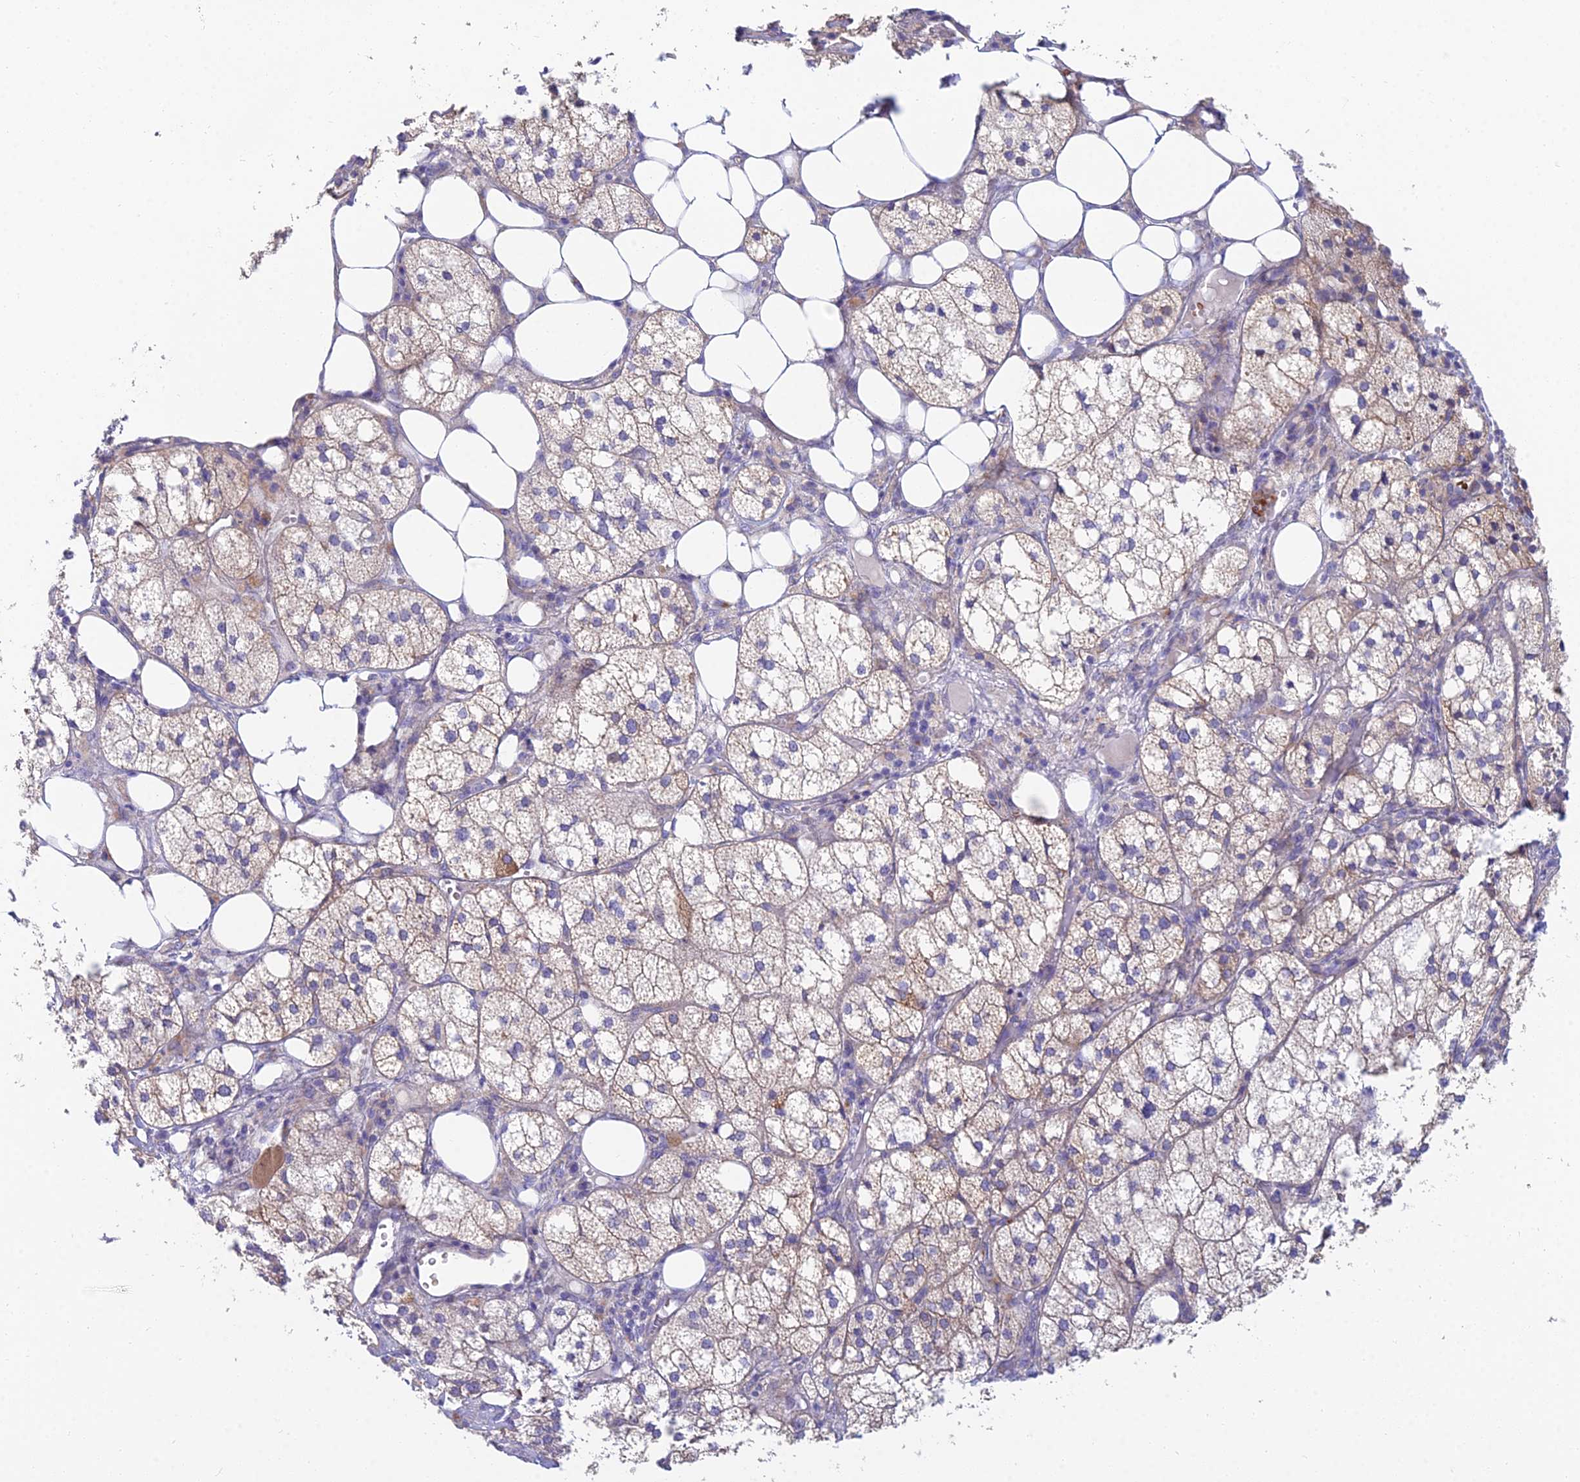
{"staining": {"intensity": "weak", "quantity": "25%-75%", "location": "cytoplasmic/membranous"}, "tissue": "adrenal gland", "cell_type": "Glandular cells", "image_type": "normal", "snomed": [{"axis": "morphology", "description": "Normal tissue, NOS"}, {"axis": "topography", "description": "Adrenal gland"}], "caption": "High-magnification brightfield microscopy of unremarkable adrenal gland stained with DAB (3,3'-diaminobenzidine) (brown) and counterstained with hematoxylin (blue). glandular cells exhibit weak cytoplasmic/membranous staining is identified in approximately25%-75% of cells. (DAB (3,3'-diaminobenzidine) IHC with brightfield microscopy, high magnification).", "gene": "ZNF564", "patient": {"sex": "female", "age": 61}}